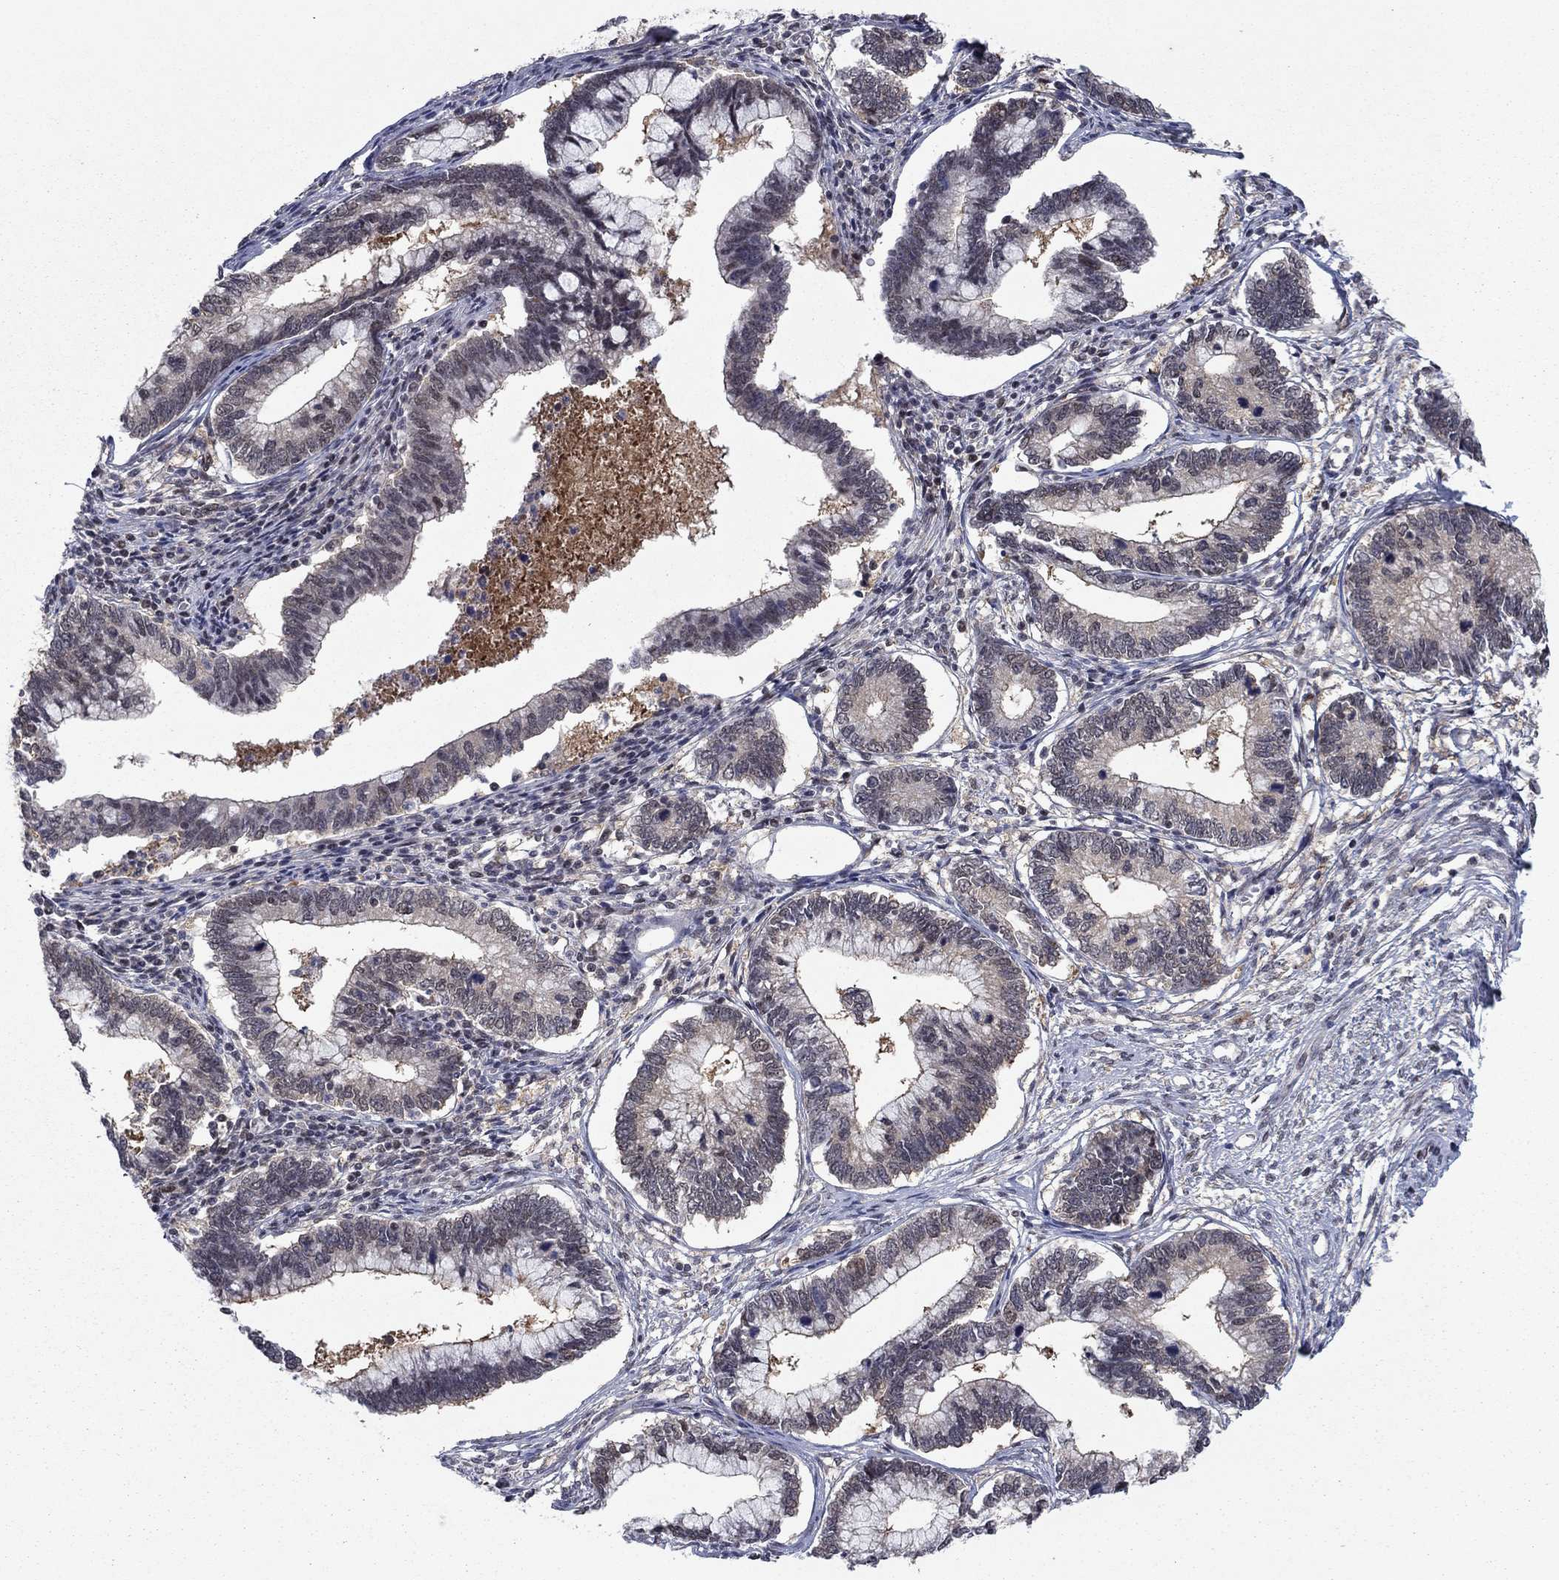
{"staining": {"intensity": "moderate", "quantity": "<25%", "location": "cytoplasmic/membranous"}, "tissue": "cervical cancer", "cell_type": "Tumor cells", "image_type": "cancer", "snomed": [{"axis": "morphology", "description": "Adenocarcinoma, NOS"}, {"axis": "topography", "description": "Cervix"}], "caption": "Immunohistochemical staining of human cervical adenocarcinoma demonstrates moderate cytoplasmic/membranous protein staining in approximately <25% of tumor cells. (brown staining indicates protein expression, while blue staining denotes nuclei).", "gene": "PSMC1", "patient": {"sex": "female", "age": 44}}